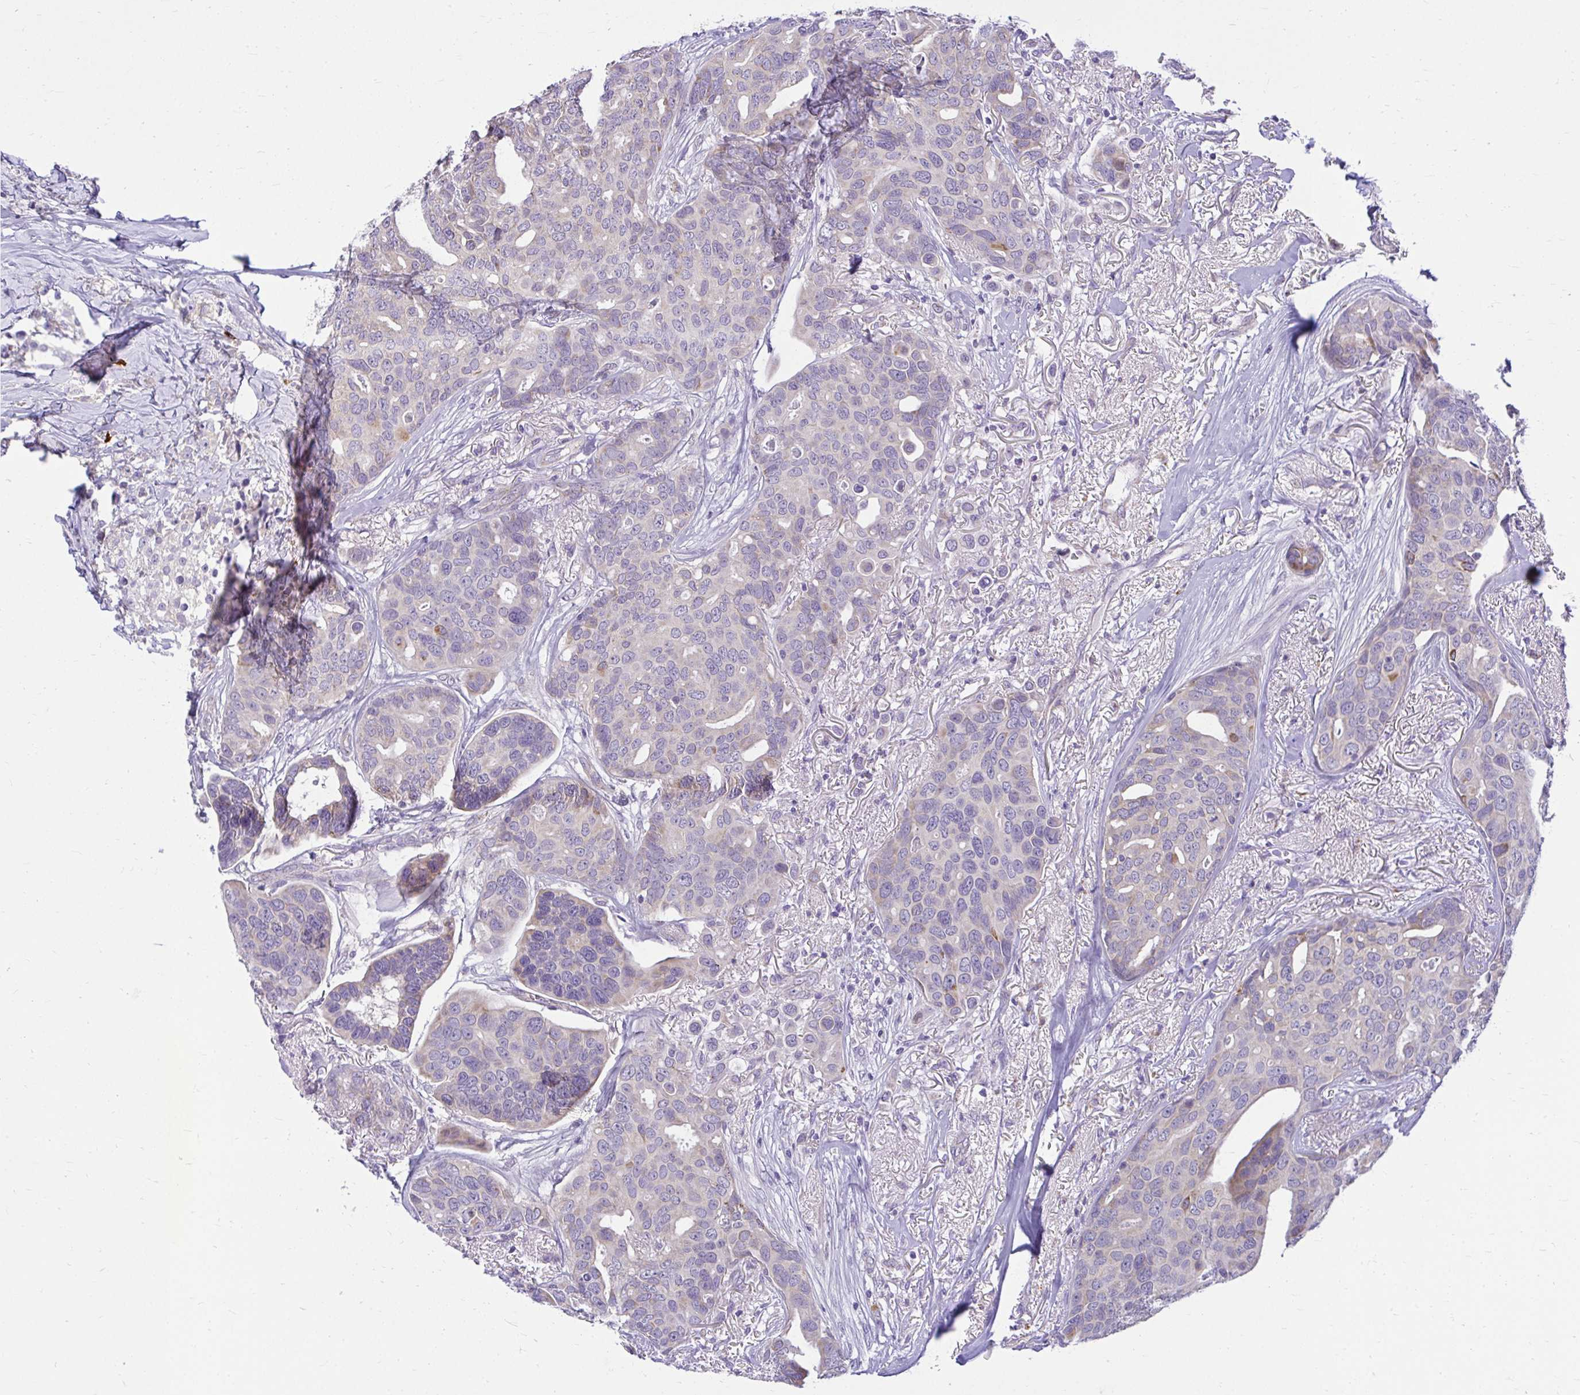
{"staining": {"intensity": "negative", "quantity": "none", "location": "none"}, "tissue": "breast cancer", "cell_type": "Tumor cells", "image_type": "cancer", "snomed": [{"axis": "morphology", "description": "Duct carcinoma"}, {"axis": "topography", "description": "Breast"}], "caption": "Micrograph shows no significant protein expression in tumor cells of infiltrating ductal carcinoma (breast).", "gene": "PKN3", "patient": {"sex": "female", "age": 54}}